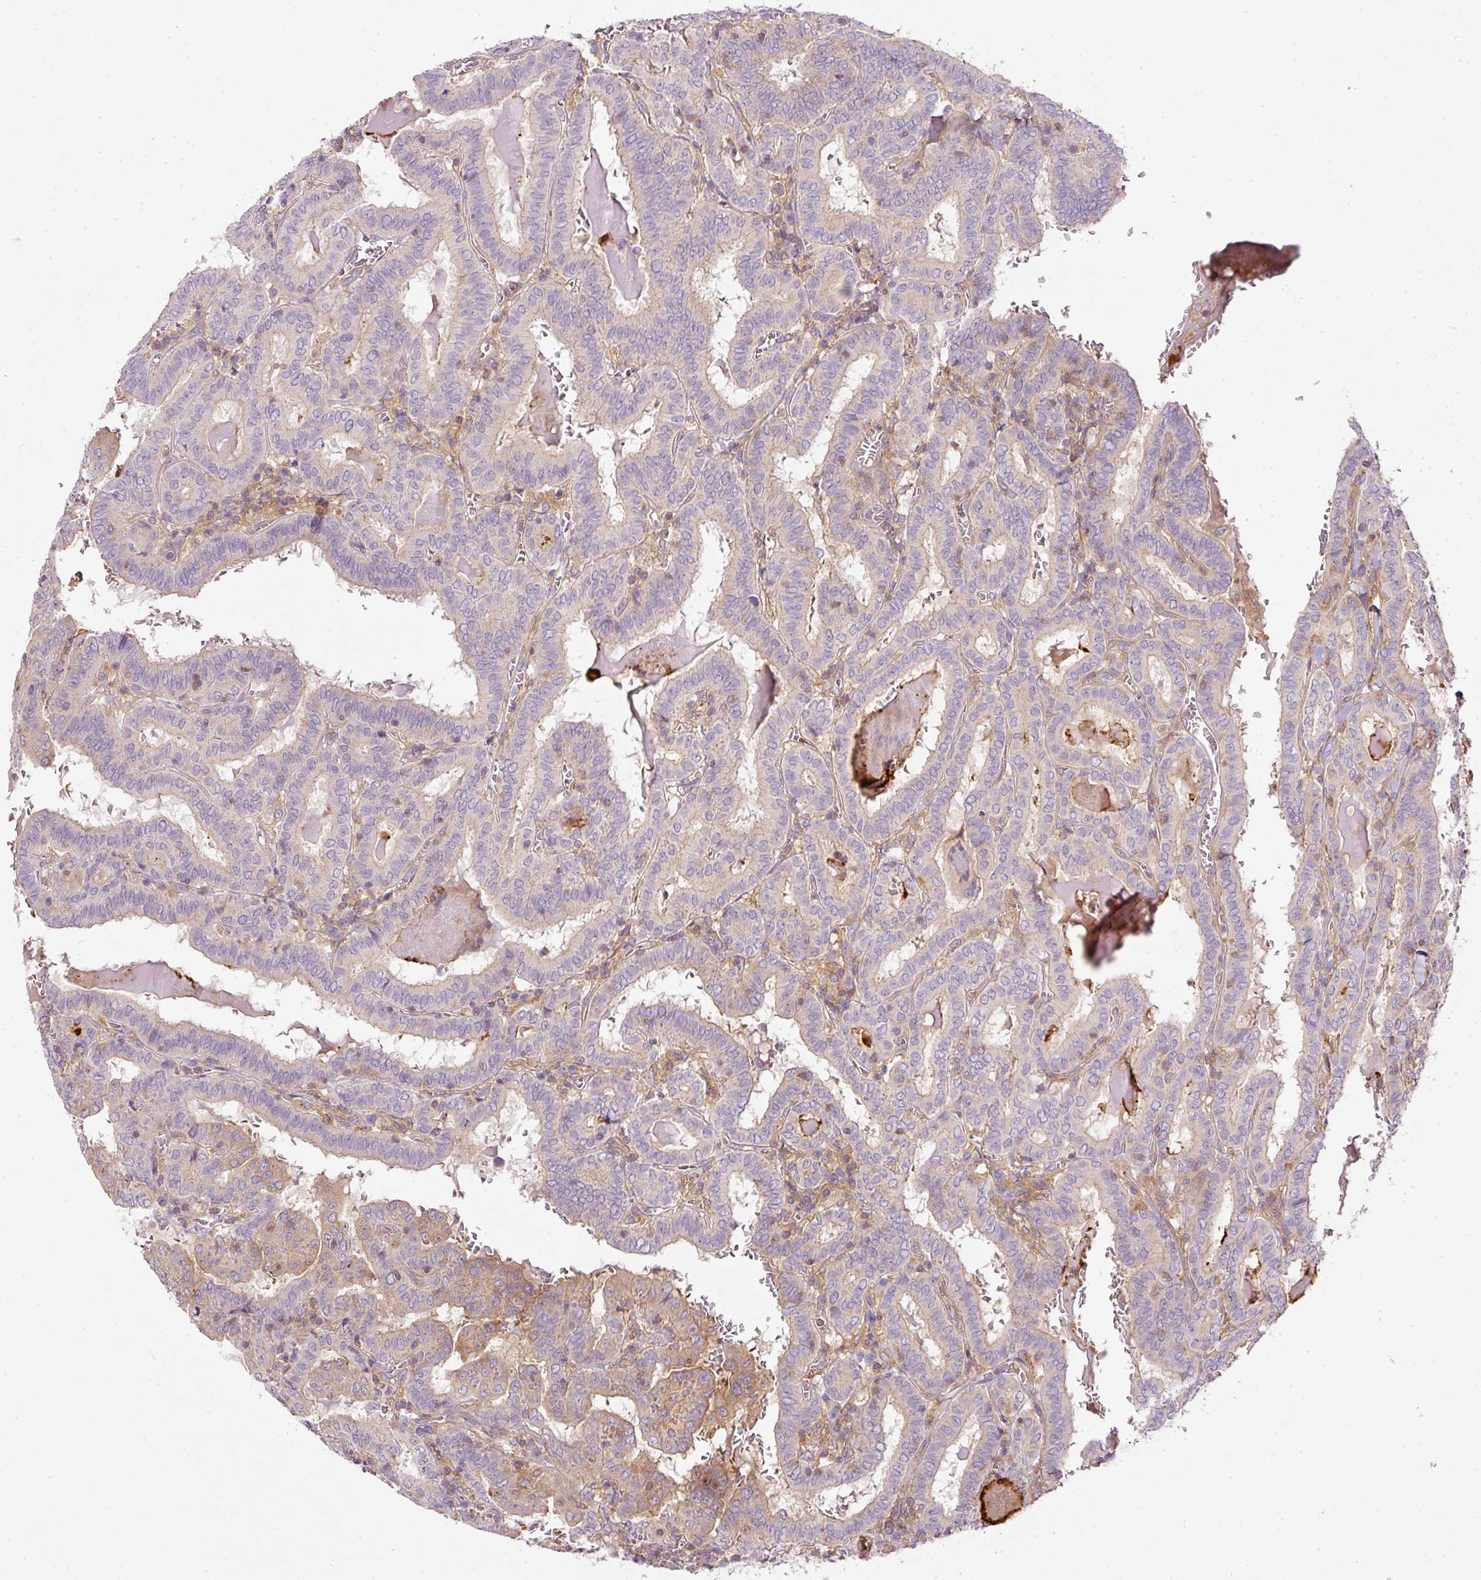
{"staining": {"intensity": "negative", "quantity": "none", "location": "none"}, "tissue": "thyroid cancer", "cell_type": "Tumor cells", "image_type": "cancer", "snomed": [{"axis": "morphology", "description": "Papillary adenocarcinoma, NOS"}, {"axis": "topography", "description": "Thyroid gland"}], "caption": "There is no significant staining in tumor cells of papillary adenocarcinoma (thyroid).", "gene": "TBC1D2B", "patient": {"sex": "female", "age": 72}}